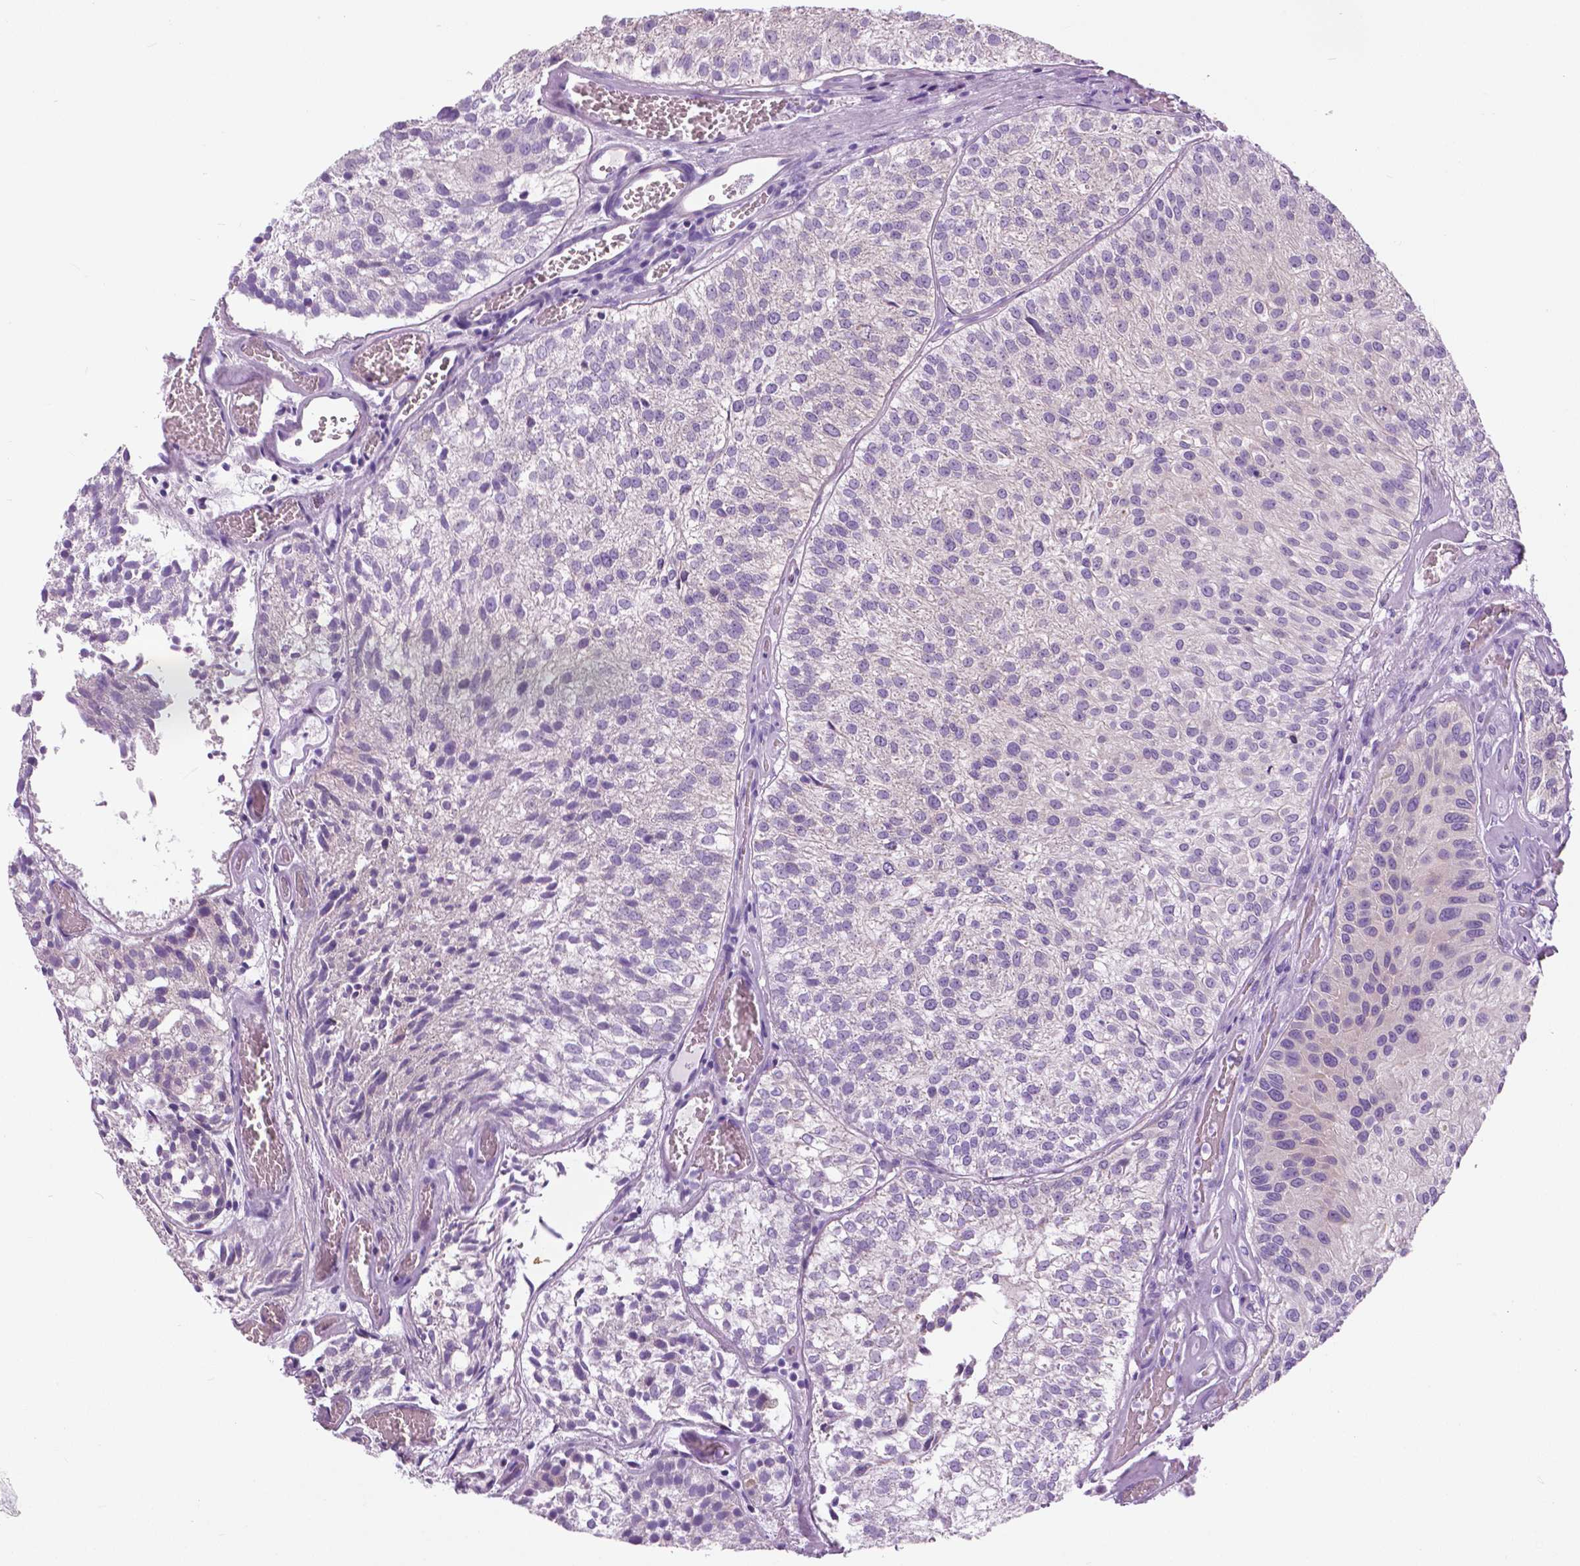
{"staining": {"intensity": "negative", "quantity": "none", "location": "none"}, "tissue": "urothelial cancer", "cell_type": "Tumor cells", "image_type": "cancer", "snomed": [{"axis": "morphology", "description": "Urothelial carcinoma, Low grade"}, {"axis": "topography", "description": "Urinary bladder"}], "caption": "This photomicrograph is of urothelial carcinoma (low-grade) stained with immunohistochemistry to label a protein in brown with the nuclei are counter-stained blue. There is no staining in tumor cells. (Stains: DAB immunohistochemistry (IHC) with hematoxylin counter stain, Microscopy: brightfield microscopy at high magnification).", "gene": "TP53TG5", "patient": {"sex": "female", "age": 87}}